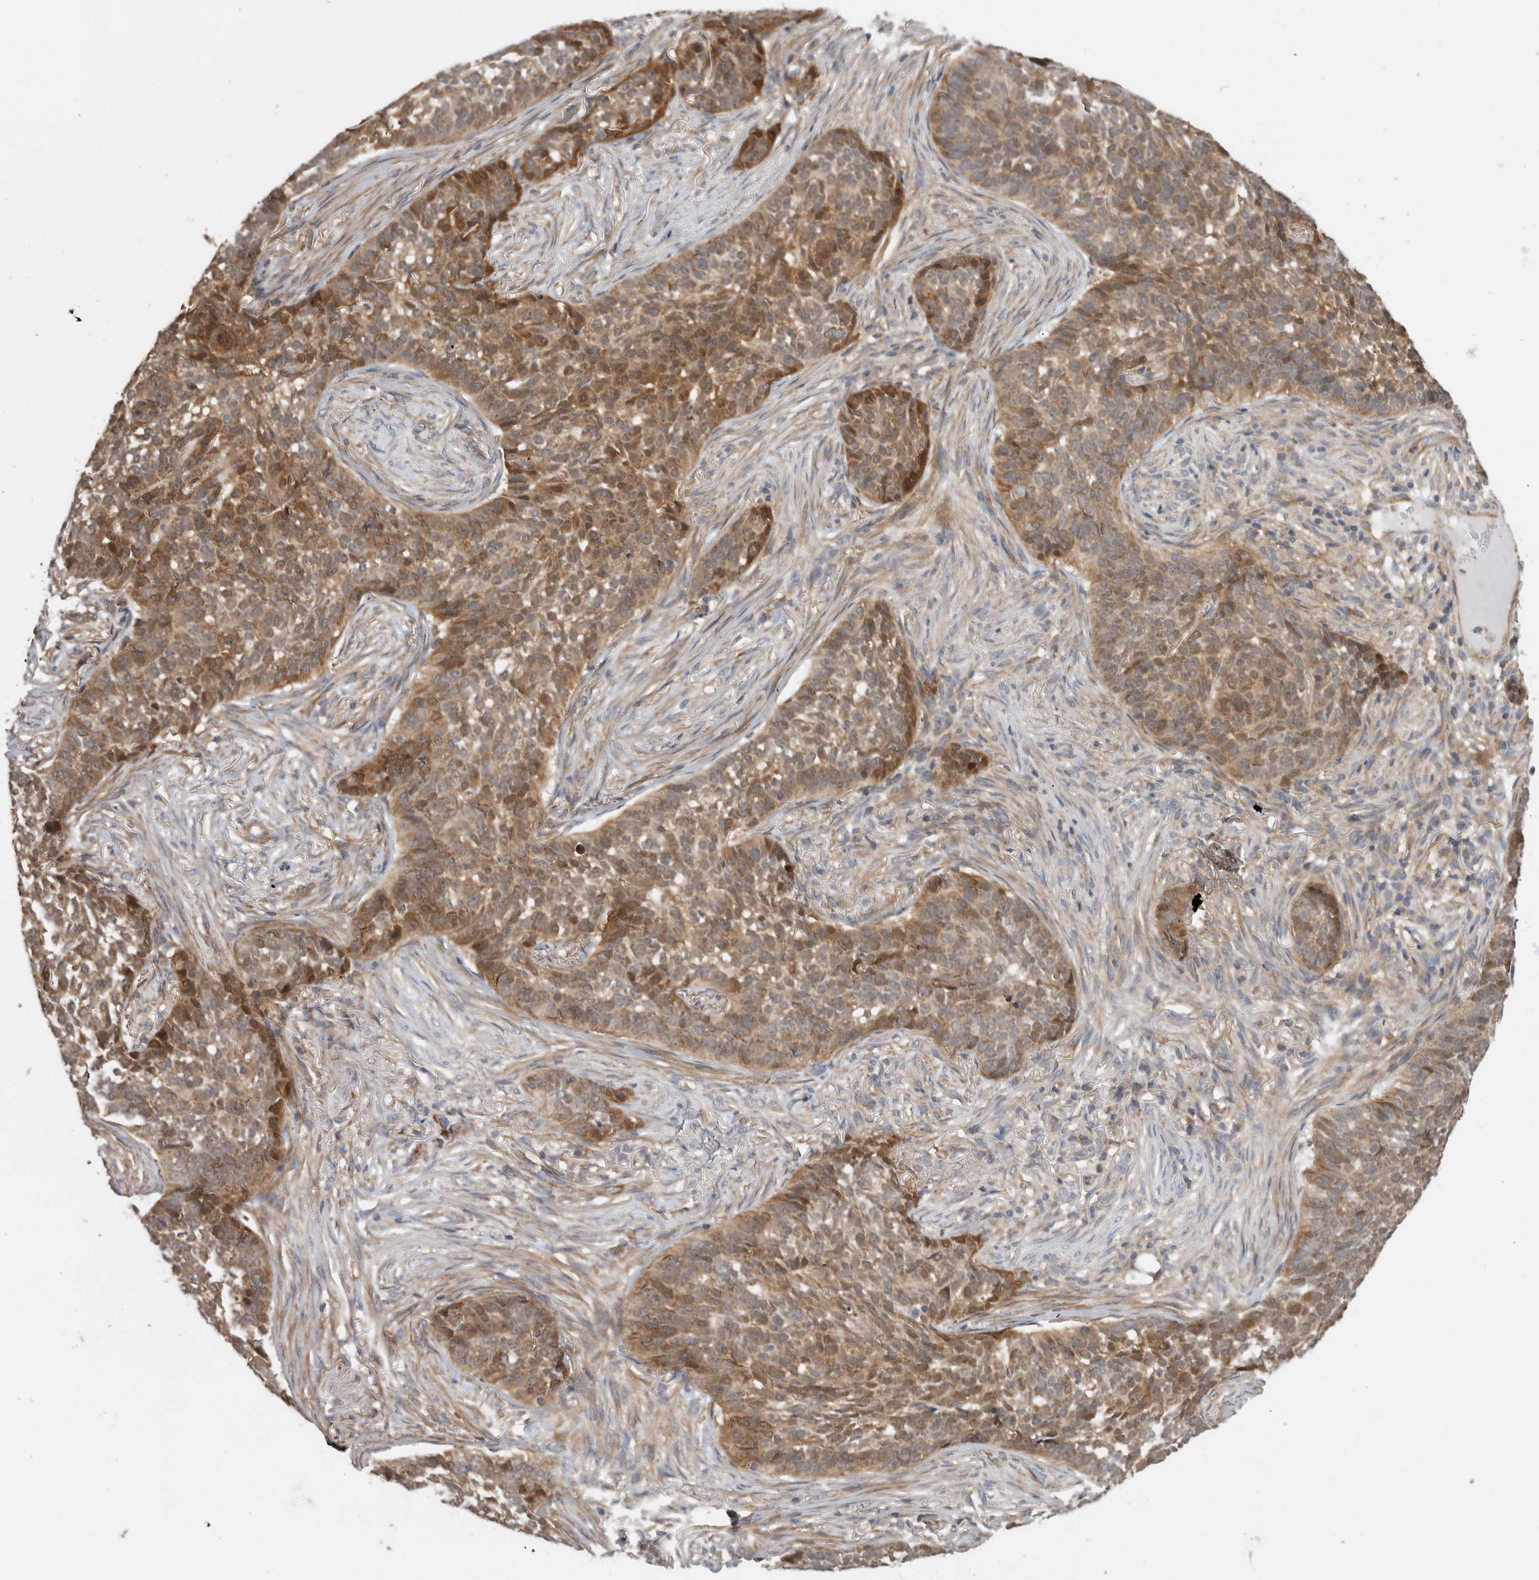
{"staining": {"intensity": "moderate", "quantity": ">75%", "location": "cytoplasmic/membranous"}, "tissue": "skin cancer", "cell_type": "Tumor cells", "image_type": "cancer", "snomed": [{"axis": "morphology", "description": "Basal cell carcinoma"}, {"axis": "topography", "description": "Skin"}], "caption": "About >75% of tumor cells in human skin cancer show moderate cytoplasmic/membranous protein expression as visualized by brown immunohistochemical staining.", "gene": "SFXN2", "patient": {"sex": "male", "age": 85}}